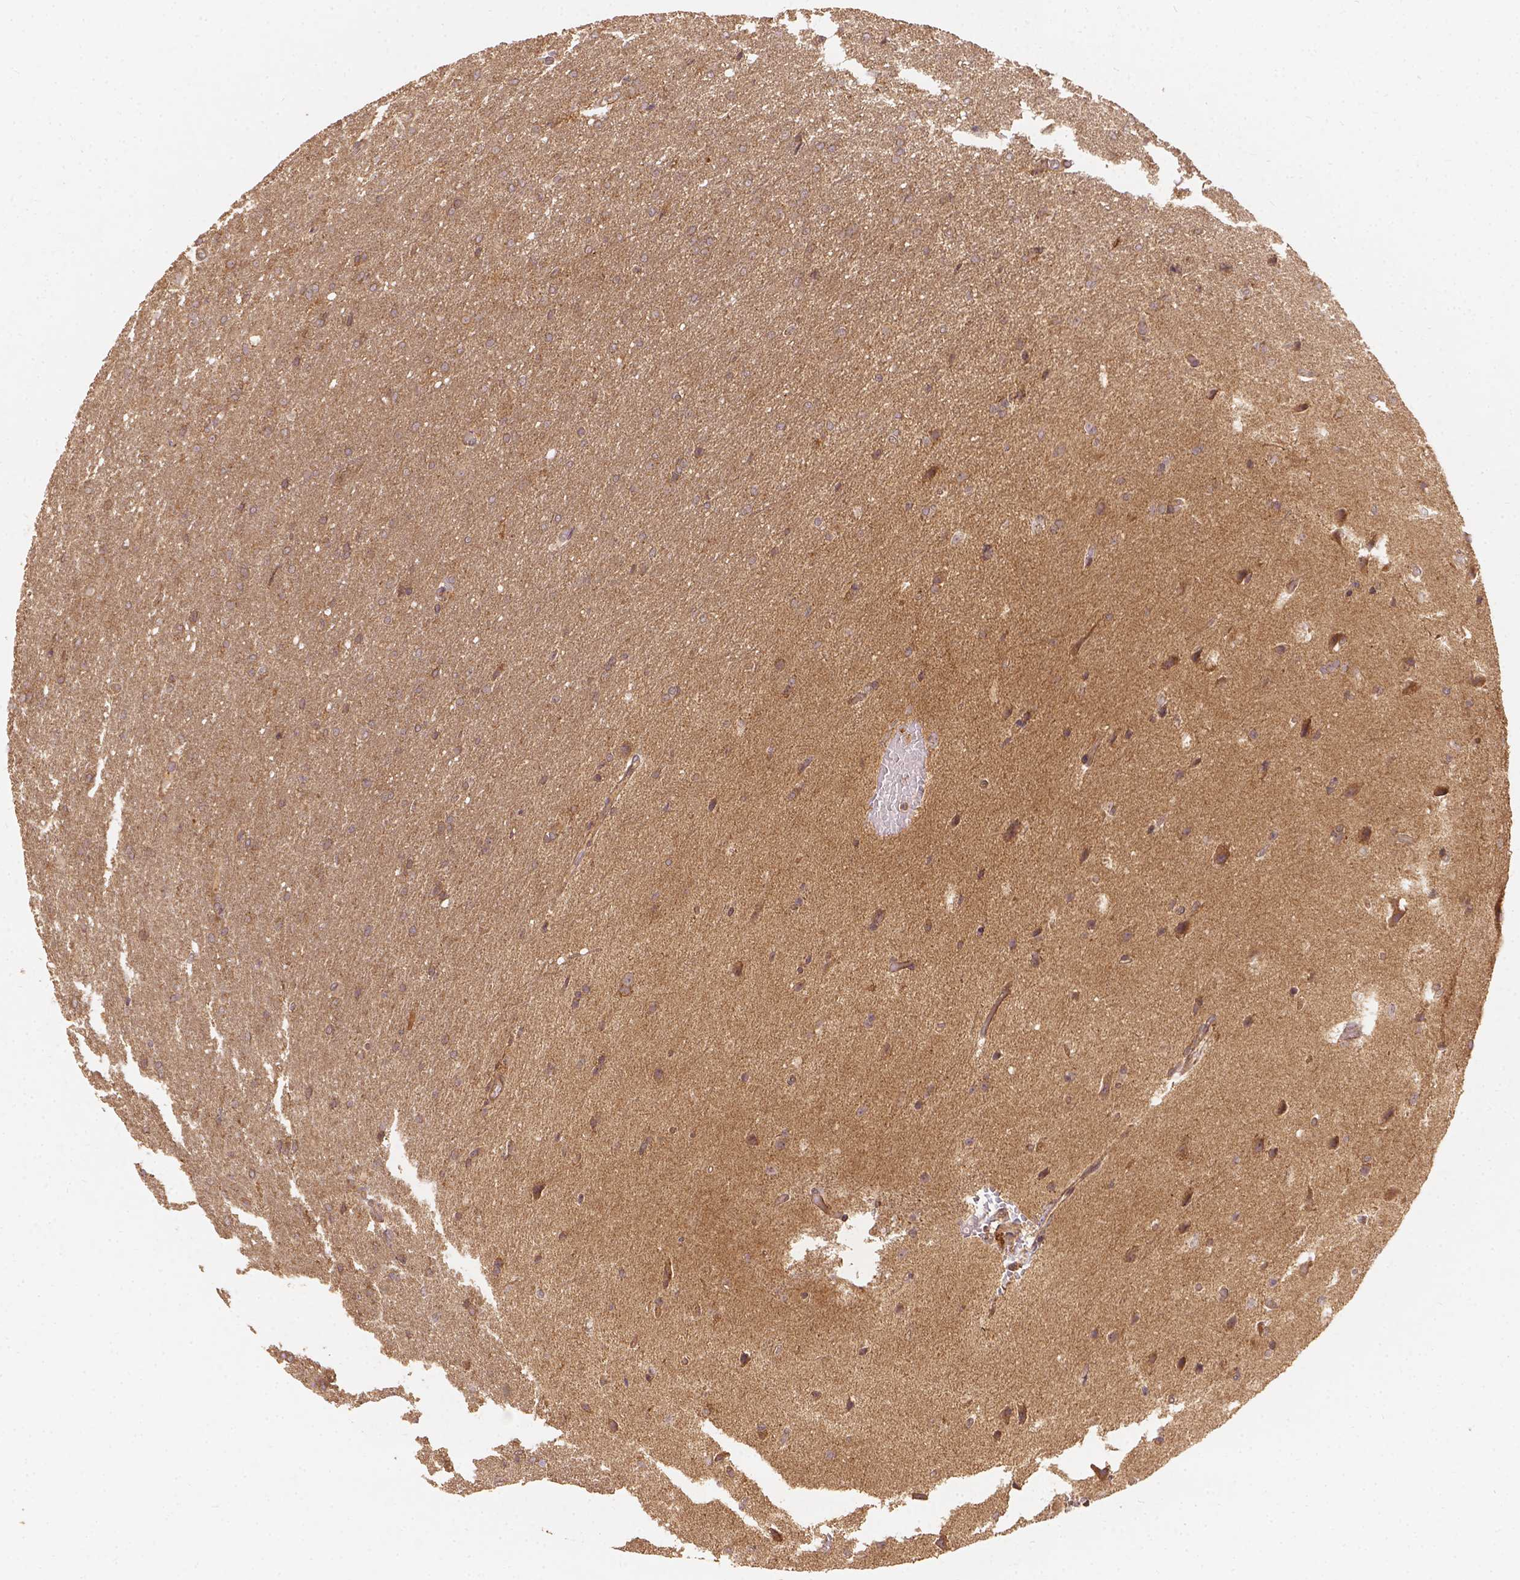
{"staining": {"intensity": "weak", "quantity": ">75%", "location": "cytoplasmic/membranous"}, "tissue": "glioma", "cell_type": "Tumor cells", "image_type": "cancer", "snomed": [{"axis": "morphology", "description": "Glioma, malignant, High grade"}, {"axis": "topography", "description": "Brain"}], "caption": "A low amount of weak cytoplasmic/membranous positivity is seen in approximately >75% of tumor cells in malignant glioma (high-grade) tissue. (brown staining indicates protein expression, while blue staining denotes nuclei).", "gene": "XPR1", "patient": {"sex": "male", "age": 68}}